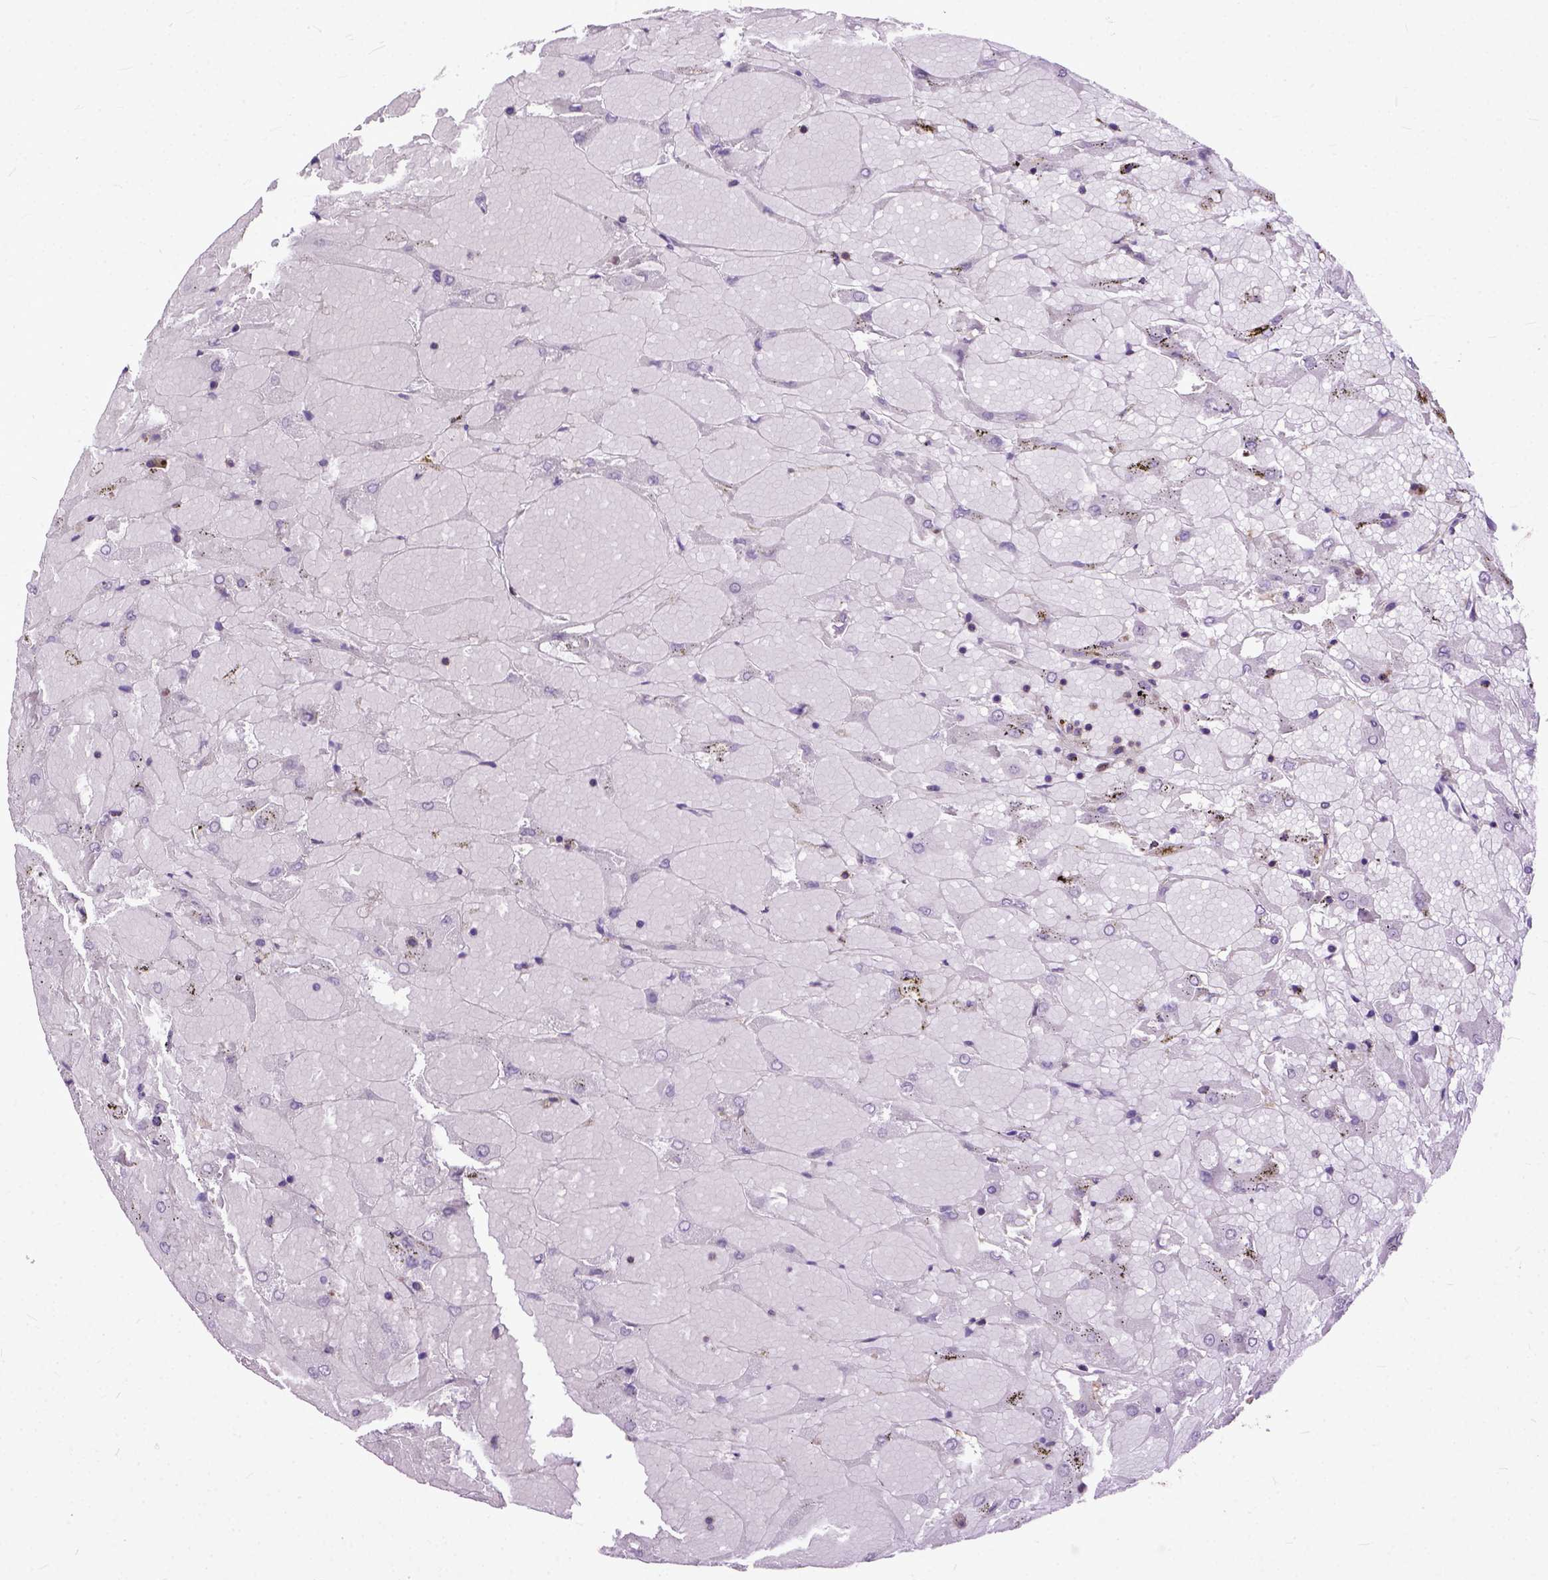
{"staining": {"intensity": "negative", "quantity": "none", "location": "none"}, "tissue": "renal cancer", "cell_type": "Tumor cells", "image_type": "cancer", "snomed": [{"axis": "morphology", "description": "Adenocarcinoma, NOS"}, {"axis": "topography", "description": "Kidney"}], "caption": "This is an immunohistochemistry (IHC) photomicrograph of human renal cancer. There is no staining in tumor cells.", "gene": "NAMPT", "patient": {"sex": "male", "age": 72}}